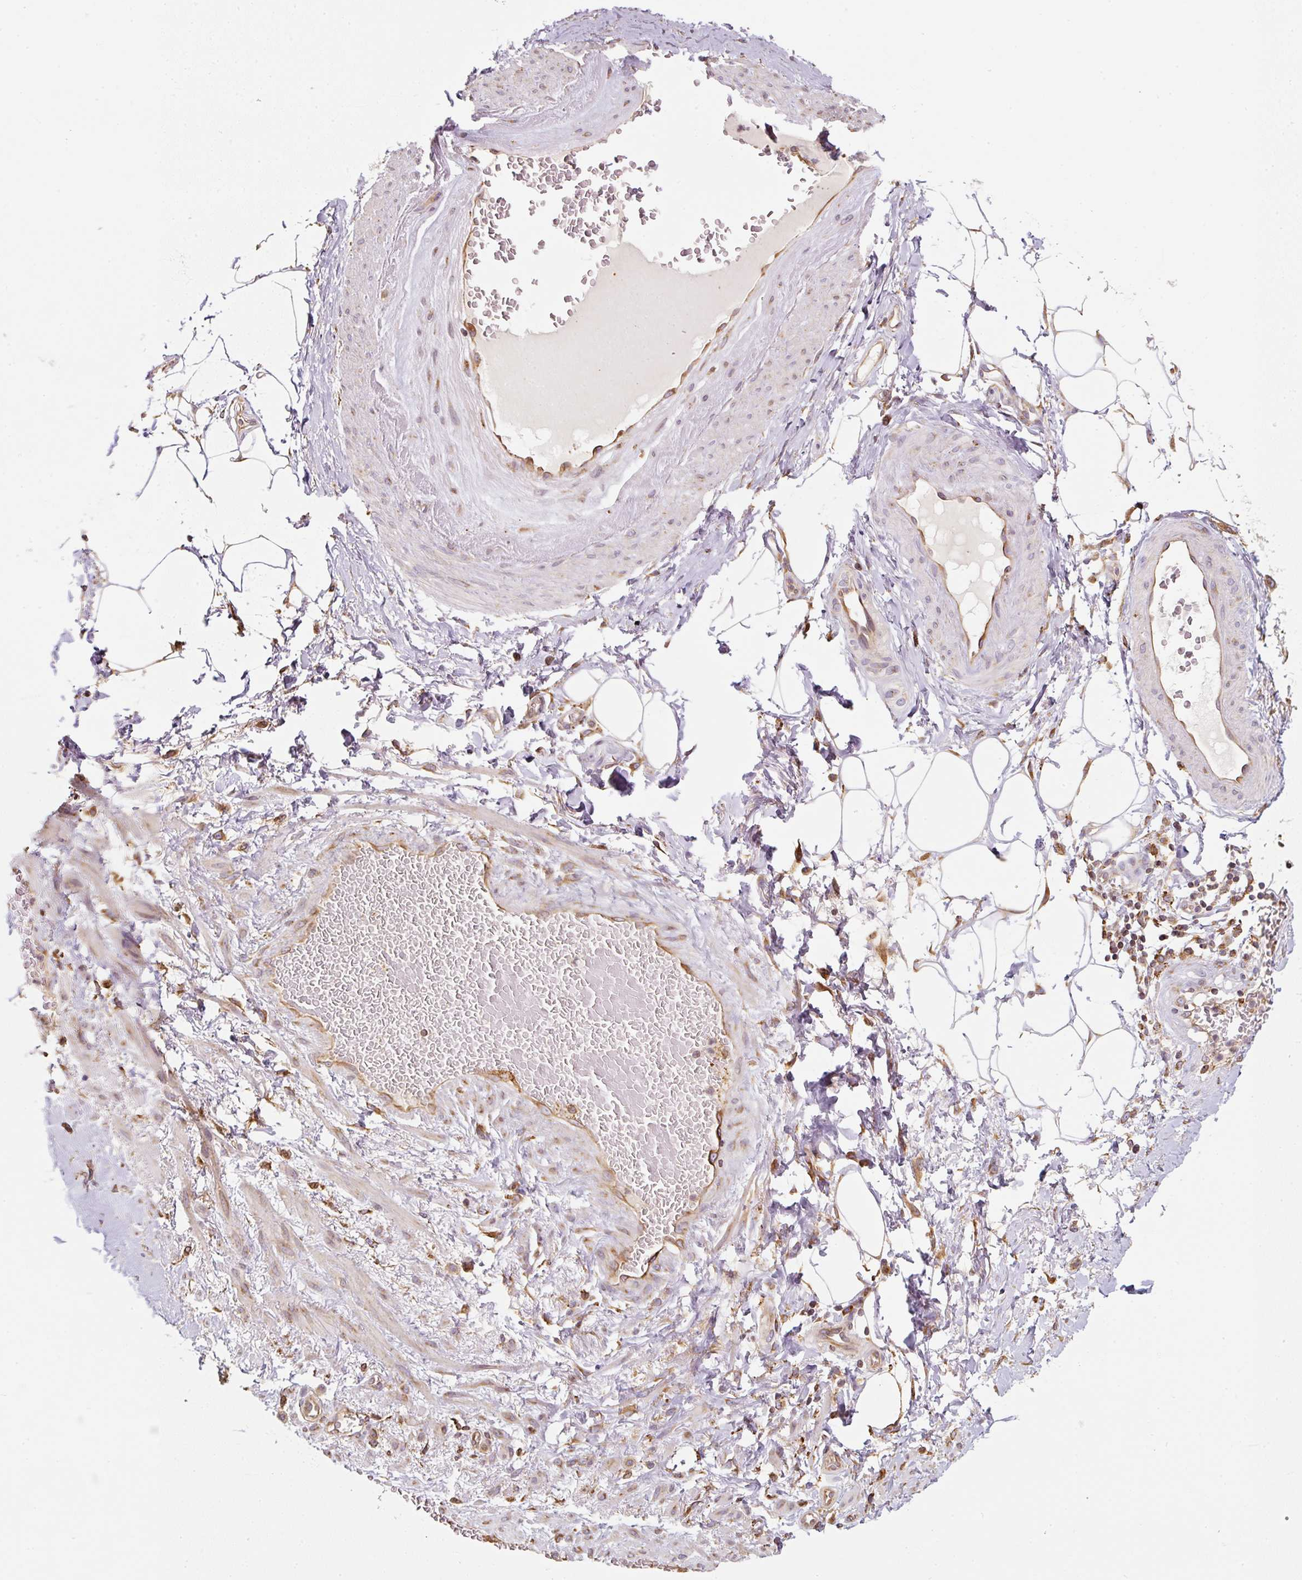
{"staining": {"intensity": "negative", "quantity": "none", "location": "none"}, "tissue": "adipose tissue", "cell_type": "Adipocytes", "image_type": "normal", "snomed": [{"axis": "morphology", "description": "Normal tissue, NOS"}, {"axis": "topography", "description": "Vagina"}, {"axis": "topography", "description": "Peripheral nerve tissue"}], "caption": "Adipocytes show no significant expression in normal adipose tissue. The staining was performed using DAB to visualize the protein expression in brown, while the nuclei were stained in blue with hematoxylin (Magnification: 20x).", "gene": "PRKCSH", "patient": {"sex": "female", "age": 71}}